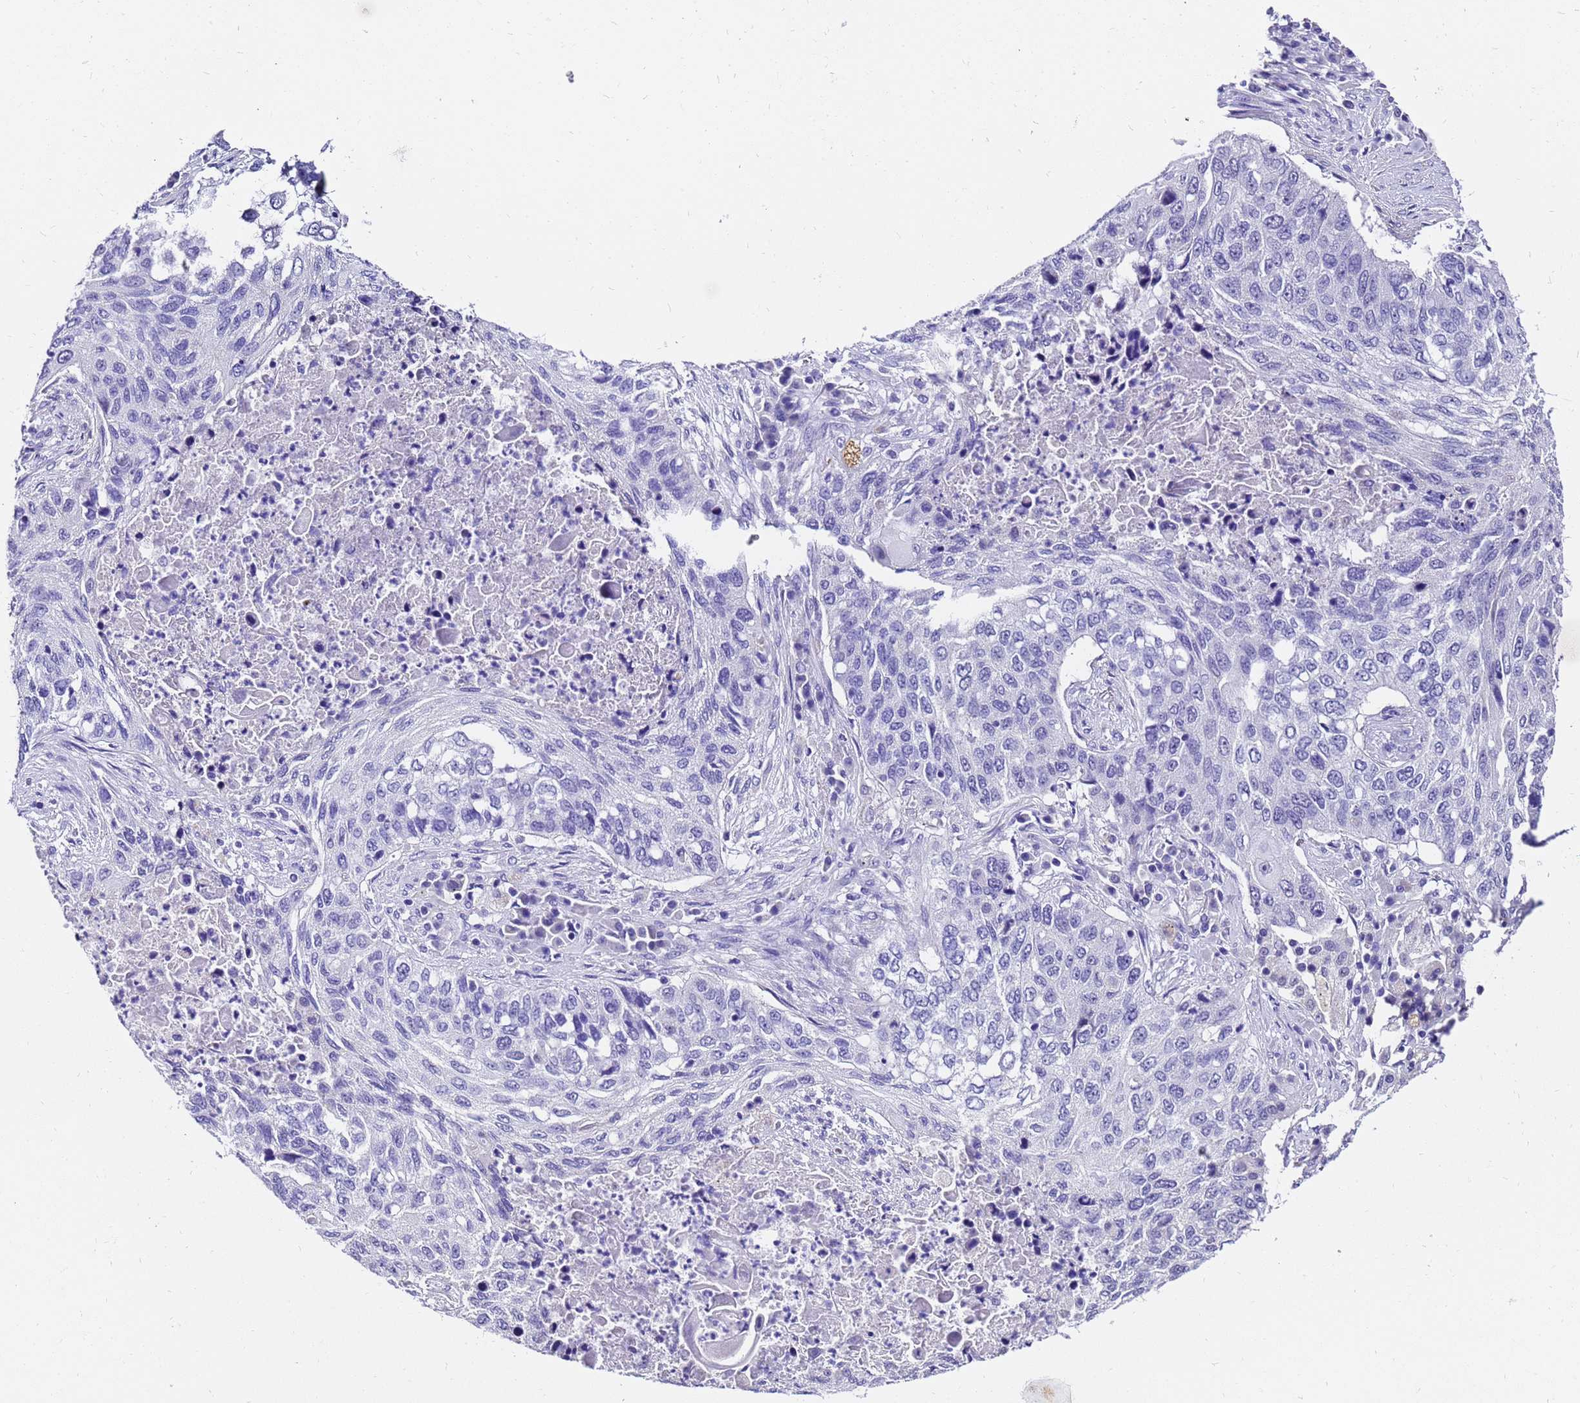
{"staining": {"intensity": "negative", "quantity": "none", "location": "none"}, "tissue": "lung cancer", "cell_type": "Tumor cells", "image_type": "cancer", "snomed": [{"axis": "morphology", "description": "Squamous cell carcinoma, NOS"}, {"axis": "topography", "description": "Lung"}], "caption": "Photomicrograph shows no protein positivity in tumor cells of lung cancer (squamous cell carcinoma) tissue.", "gene": "HSPB6", "patient": {"sex": "female", "age": 63}}